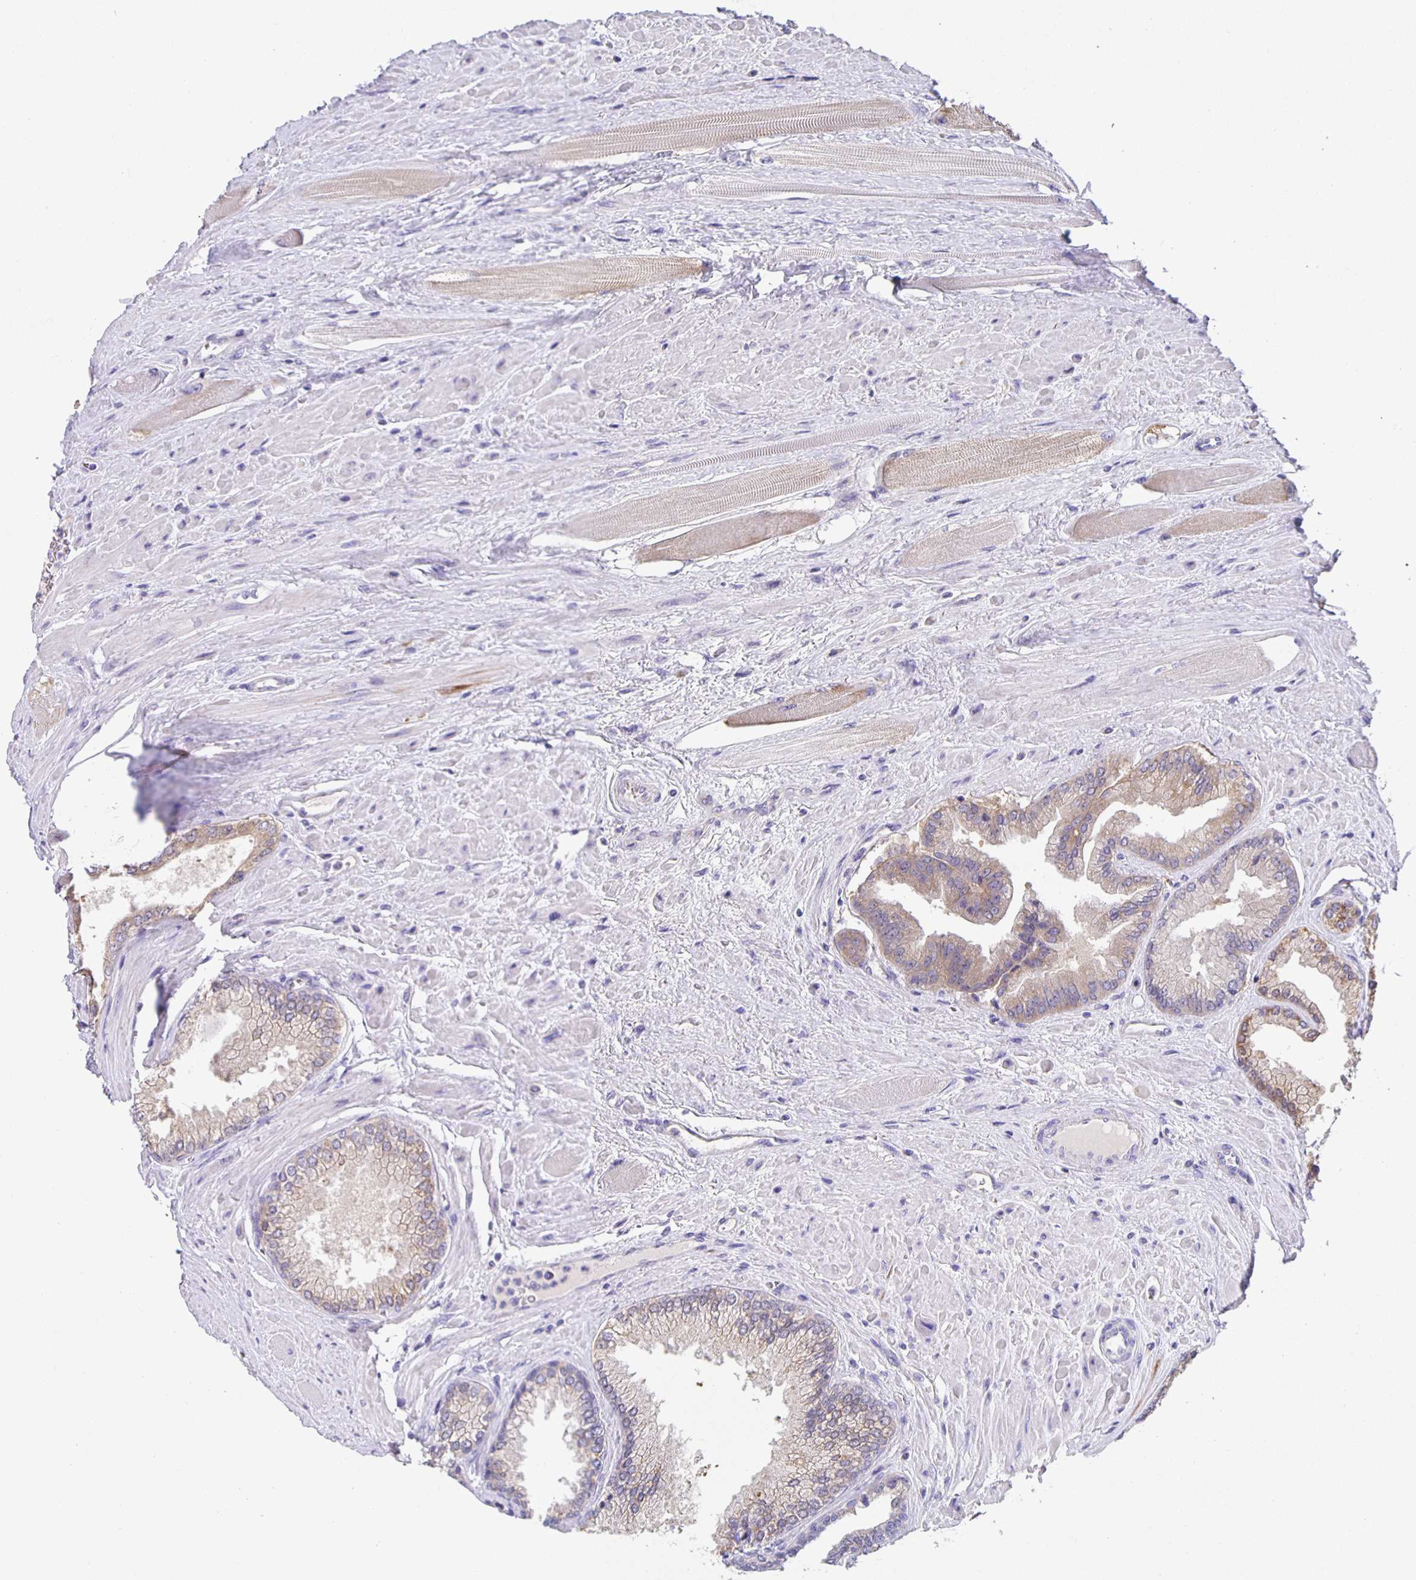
{"staining": {"intensity": "weak", "quantity": "<25%", "location": "cytoplasmic/membranous"}, "tissue": "prostate cancer", "cell_type": "Tumor cells", "image_type": "cancer", "snomed": [{"axis": "morphology", "description": "Adenocarcinoma, Low grade"}, {"axis": "topography", "description": "Prostate"}], "caption": "DAB immunohistochemical staining of human adenocarcinoma (low-grade) (prostate) exhibits no significant positivity in tumor cells. (DAB (3,3'-diaminobenzidine) immunohistochemistry, high magnification).", "gene": "JMJD4", "patient": {"sex": "male", "age": 67}}